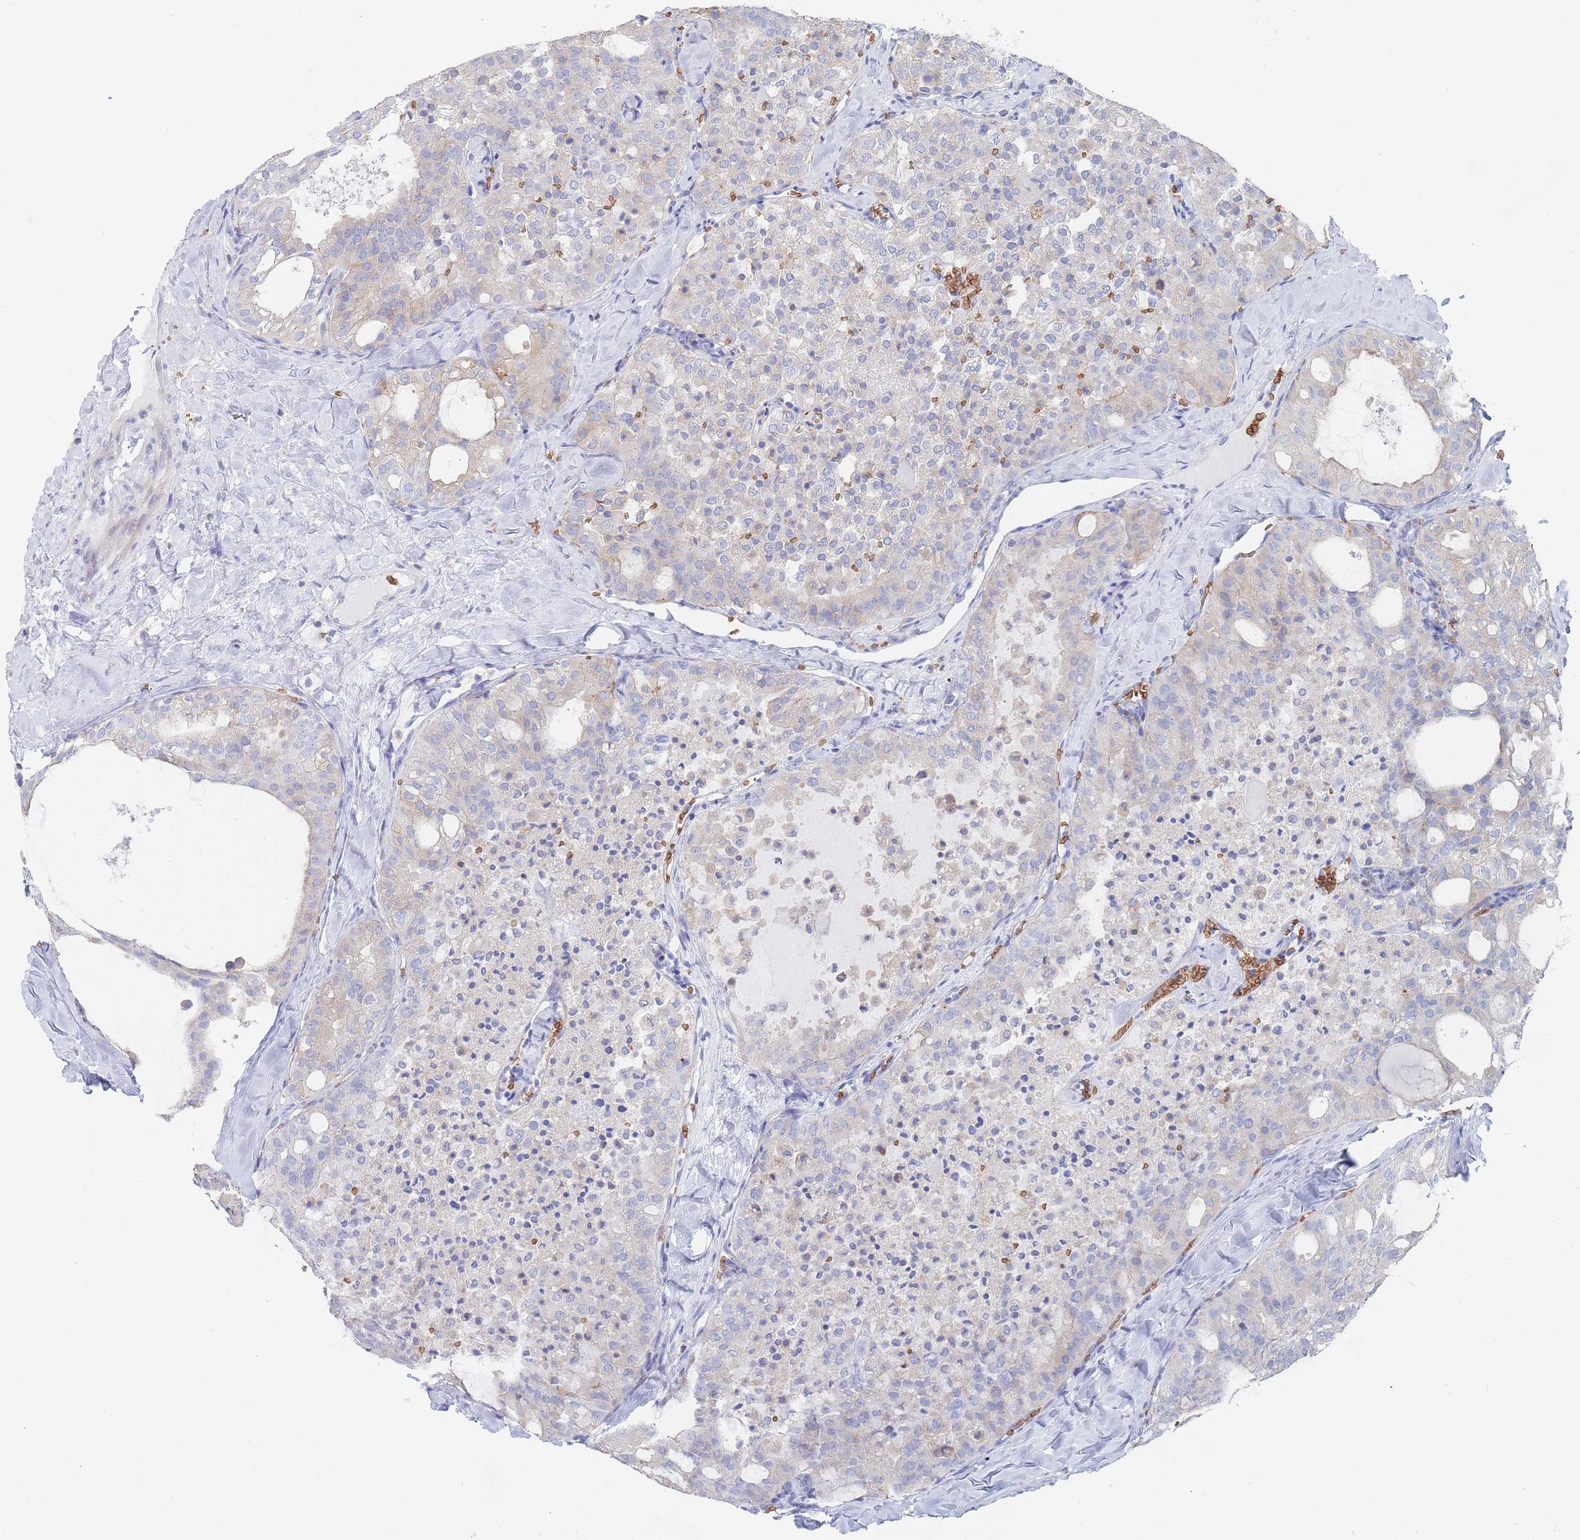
{"staining": {"intensity": "negative", "quantity": "none", "location": "none"}, "tissue": "thyroid cancer", "cell_type": "Tumor cells", "image_type": "cancer", "snomed": [{"axis": "morphology", "description": "Follicular adenoma carcinoma, NOS"}, {"axis": "topography", "description": "Thyroid gland"}], "caption": "An image of follicular adenoma carcinoma (thyroid) stained for a protein exhibits no brown staining in tumor cells.", "gene": "SLC2A1", "patient": {"sex": "male", "age": 75}}